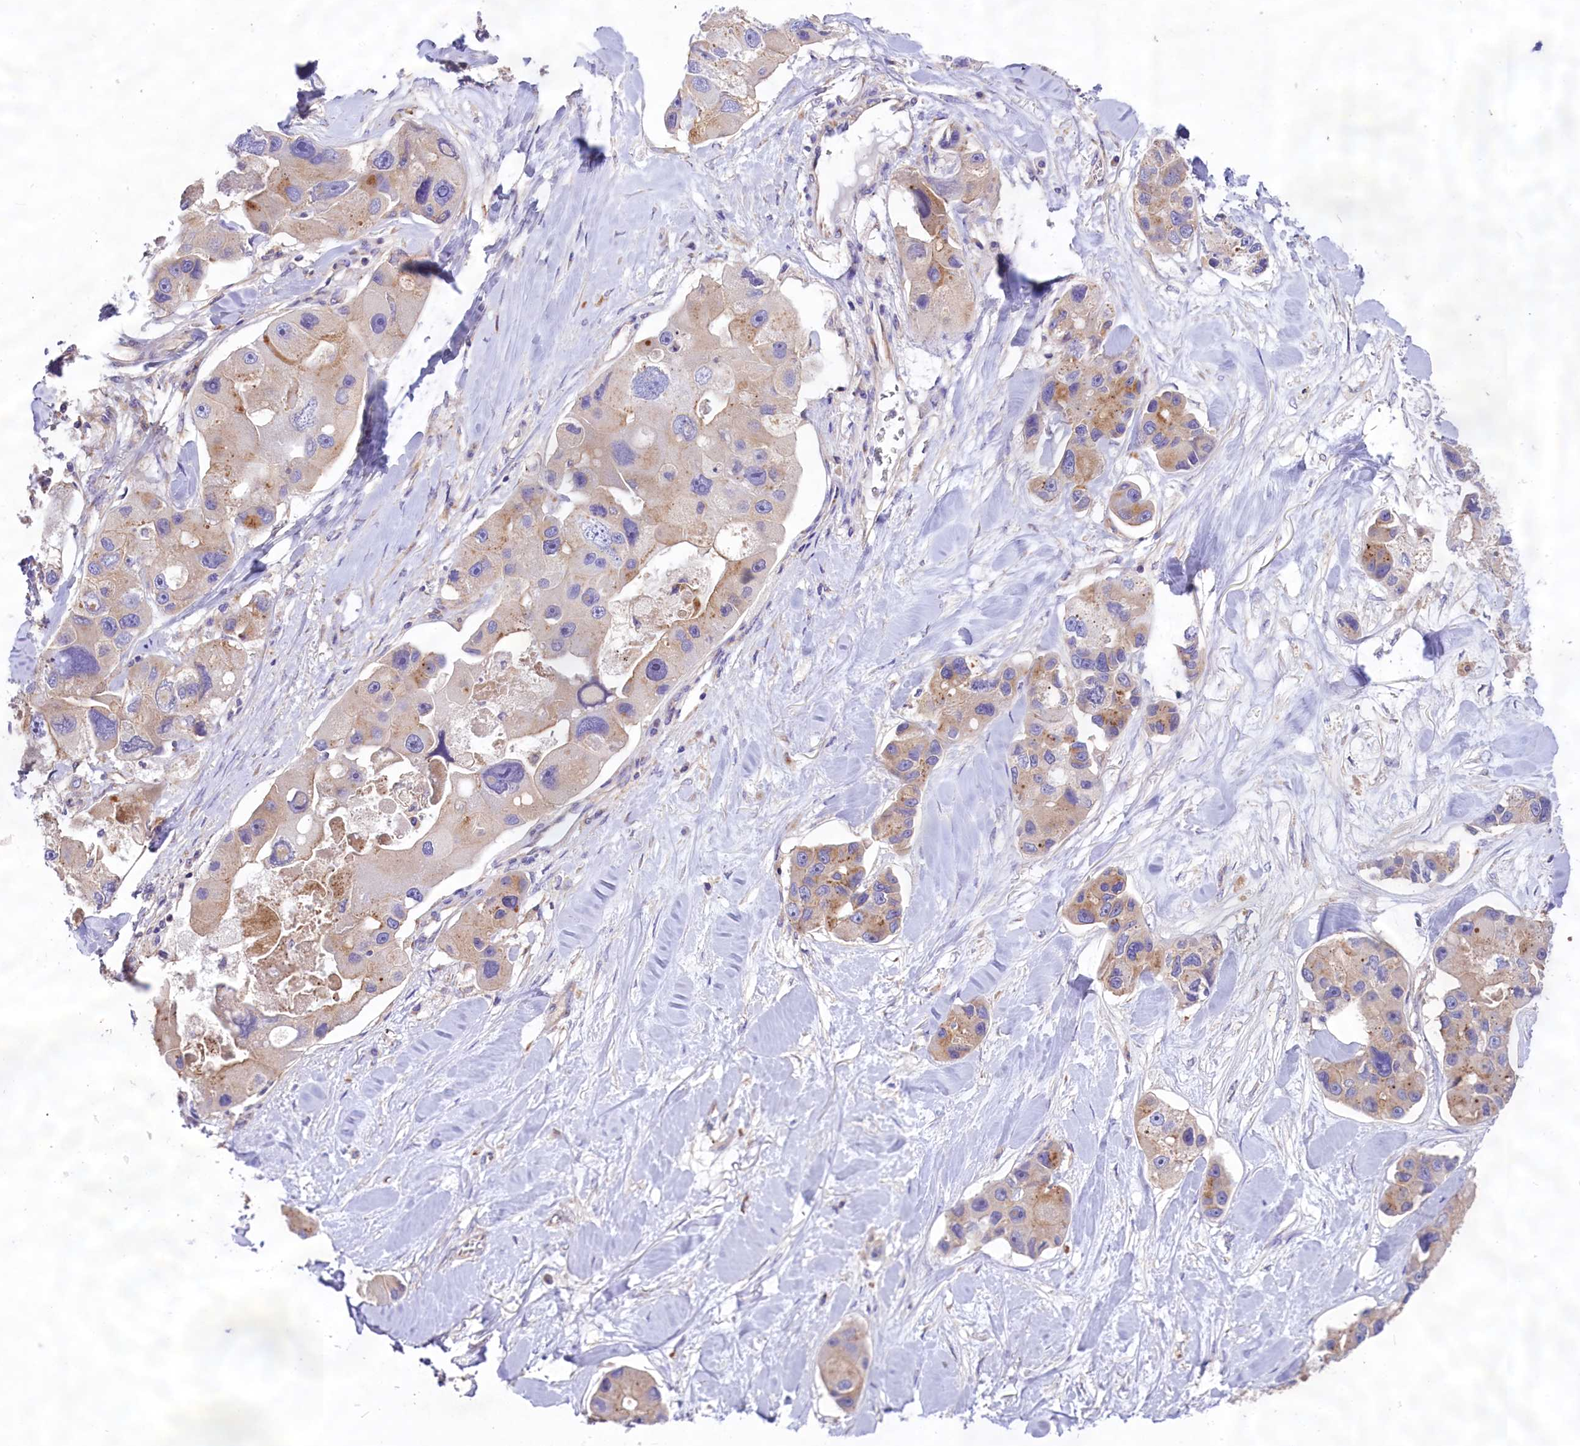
{"staining": {"intensity": "moderate", "quantity": "<25%", "location": "cytoplasmic/membranous"}, "tissue": "lung cancer", "cell_type": "Tumor cells", "image_type": "cancer", "snomed": [{"axis": "morphology", "description": "Adenocarcinoma, NOS"}, {"axis": "topography", "description": "Lung"}], "caption": "Tumor cells display low levels of moderate cytoplasmic/membranous expression in about <25% of cells in lung cancer (adenocarcinoma).", "gene": "PEMT", "patient": {"sex": "female", "age": 54}}